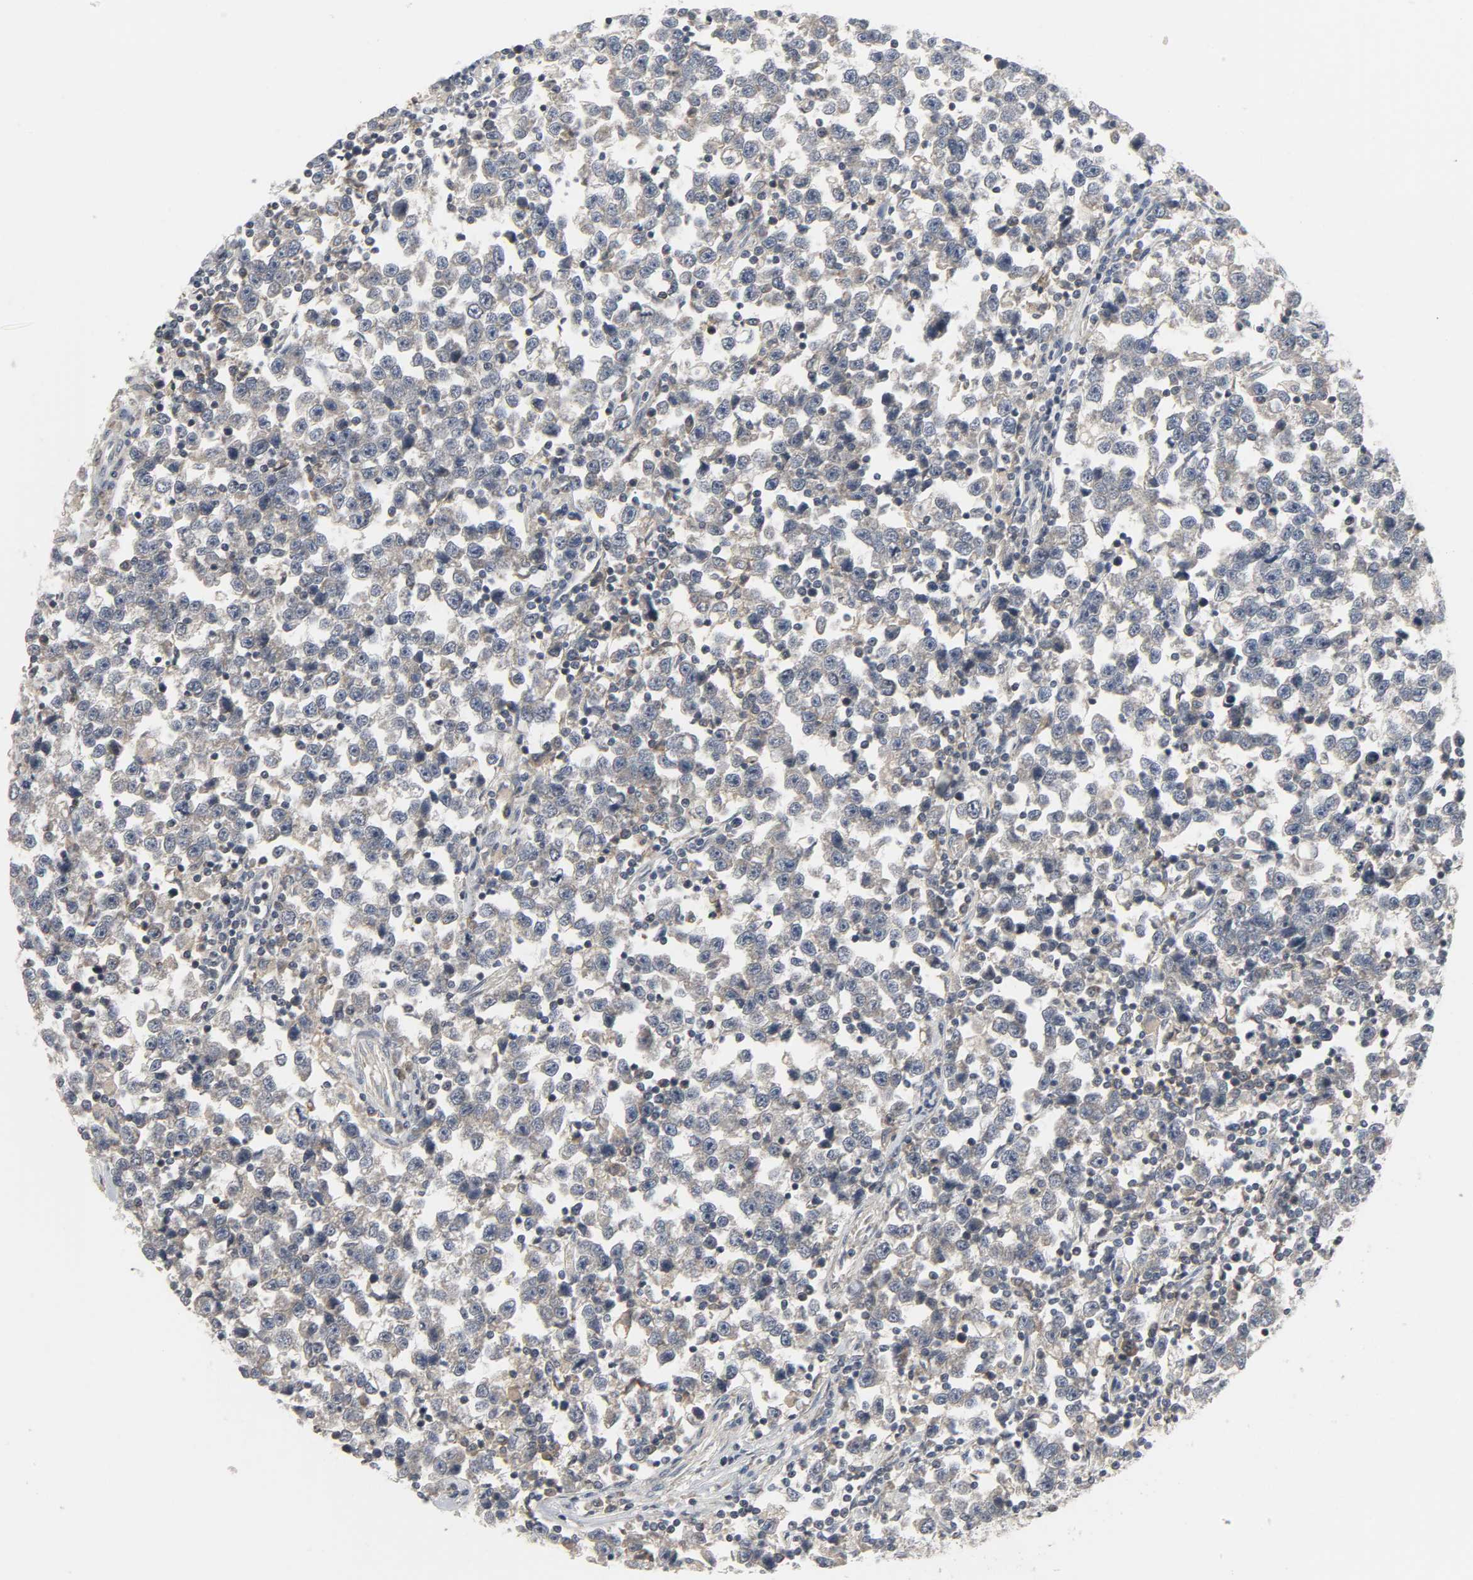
{"staining": {"intensity": "moderate", "quantity": ">75%", "location": "cytoplasmic/membranous"}, "tissue": "testis cancer", "cell_type": "Tumor cells", "image_type": "cancer", "snomed": [{"axis": "morphology", "description": "Seminoma, NOS"}, {"axis": "topography", "description": "Testis"}], "caption": "An IHC histopathology image of neoplastic tissue is shown. Protein staining in brown labels moderate cytoplasmic/membranous positivity in testis cancer (seminoma) within tumor cells. (DAB IHC with brightfield microscopy, high magnification).", "gene": "CLIP1", "patient": {"sex": "male", "age": 43}}